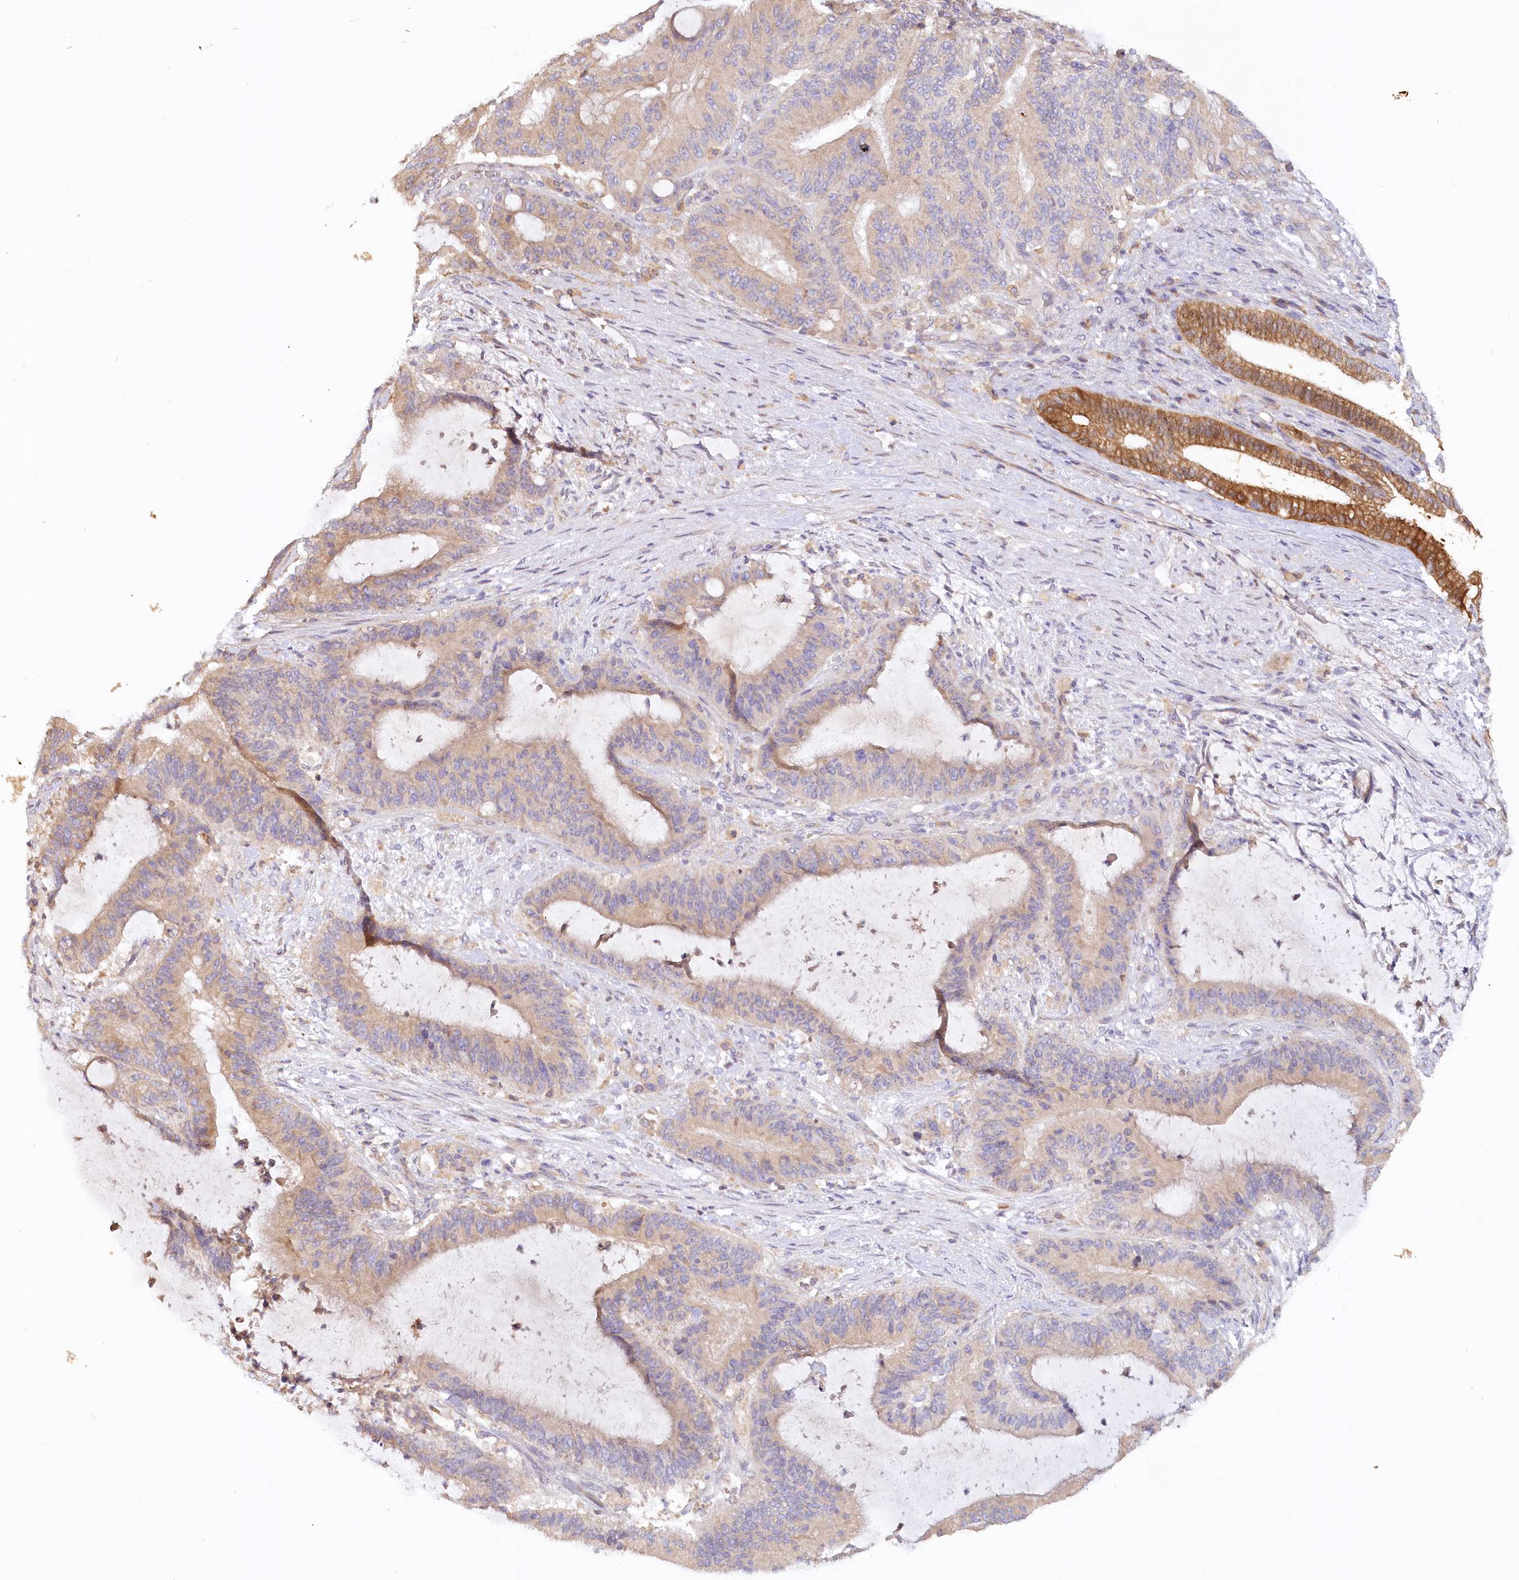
{"staining": {"intensity": "weak", "quantity": "<25%", "location": "cytoplasmic/membranous"}, "tissue": "liver cancer", "cell_type": "Tumor cells", "image_type": "cancer", "snomed": [{"axis": "morphology", "description": "Normal tissue, NOS"}, {"axis": "morphology", "description": "Cholangiocarcinoma"}, {"axis": "topography", "description": "Liver"}, {"axis": "topography", "description": "Peripheral nerve tissue"}], "caption": "The micrograph displays no significant staining in tumor cells of liver cholangiocarcinoma.", "gene": "PAIP2", "patient": {"sex": "female", "age": 73}}